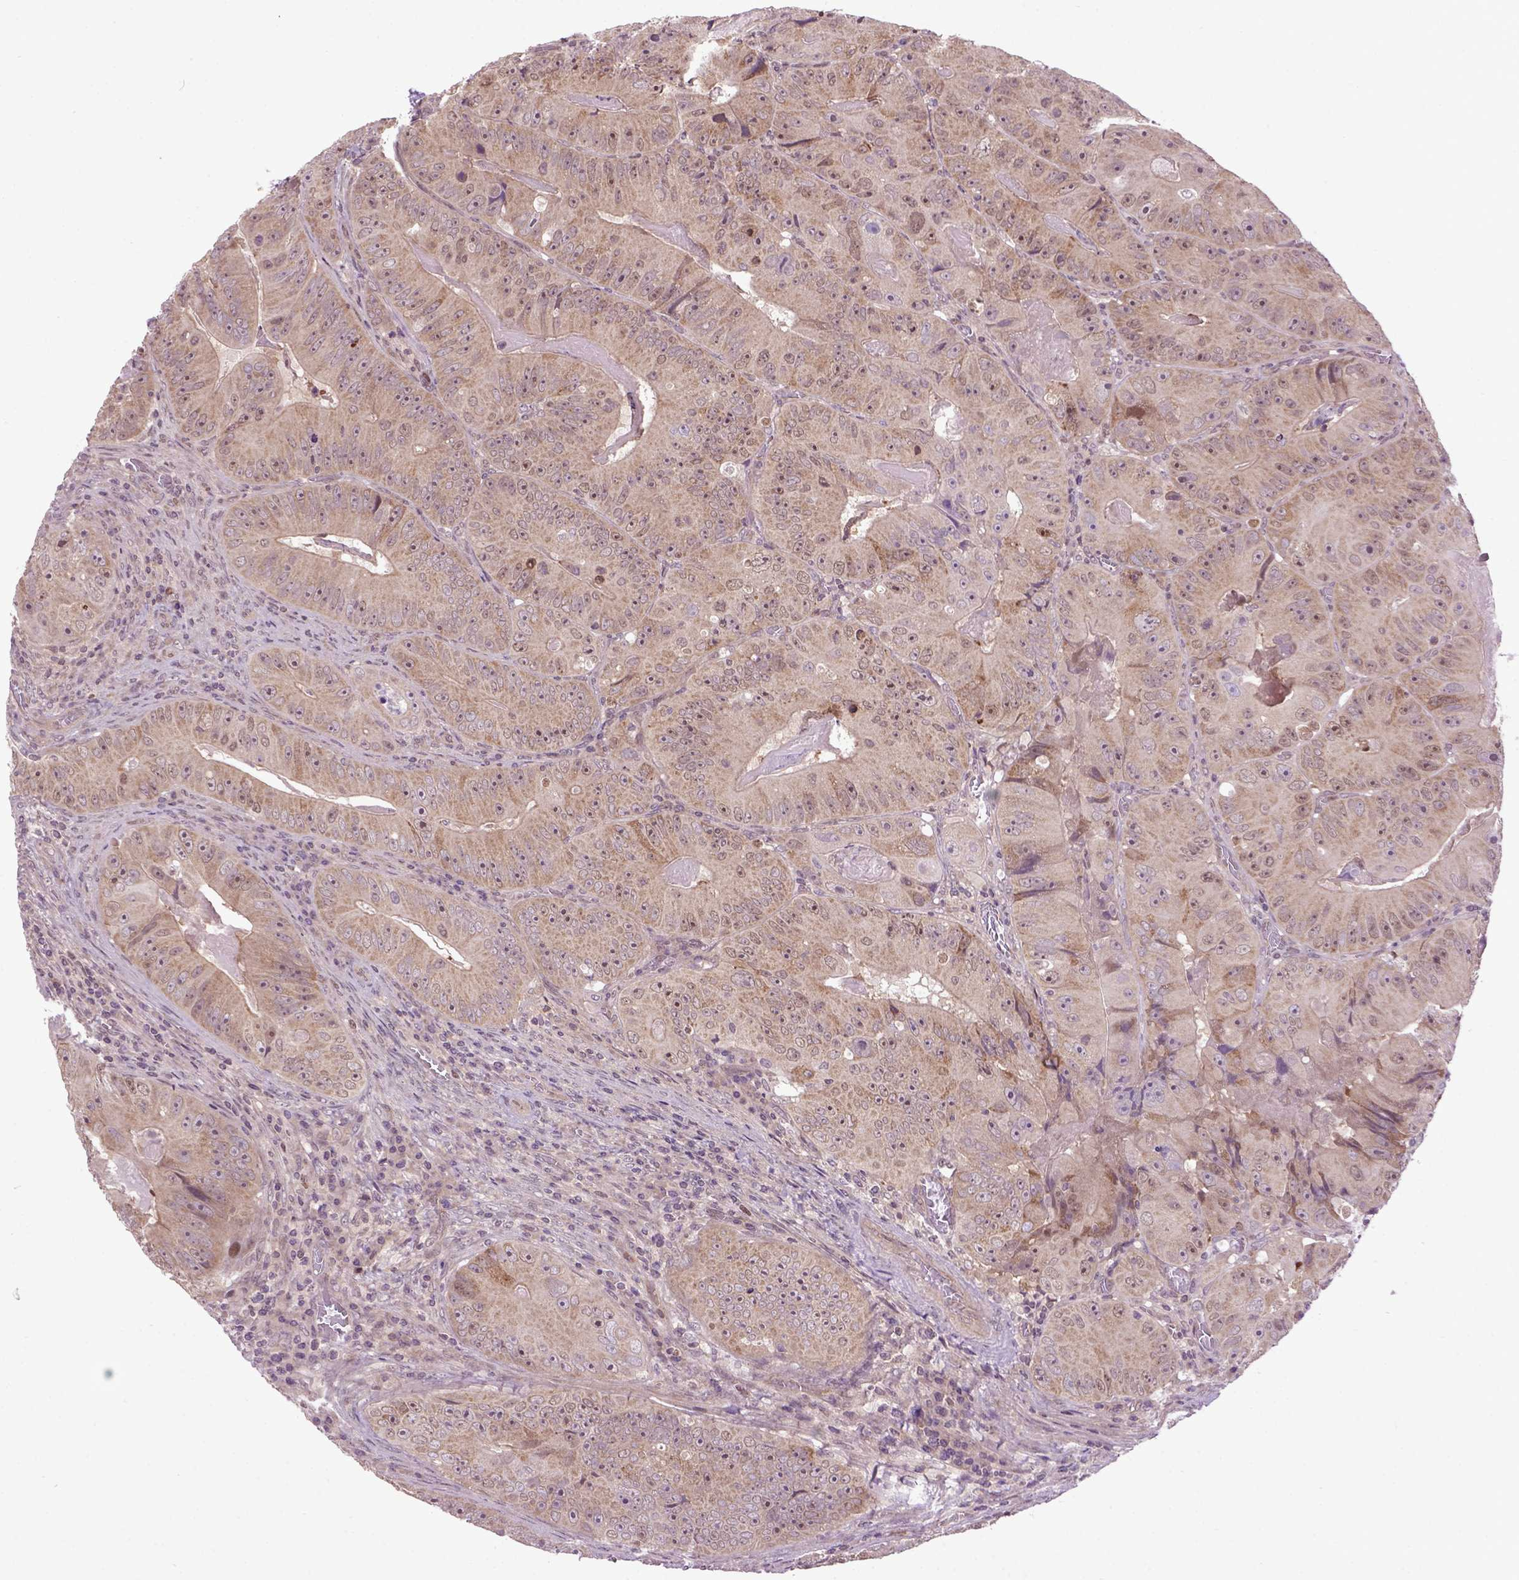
{"staining": {"intensity": "moderate", "quantity": "<25%", "location": "cytoplasmic/membranous"}, "tissue": "colorectal cancer", "cell_type": "Tumor cells", "image_type": "cancer", "snomed": [{"axis": "morphology", "description": "Adenocarcinoma, NOS"}, {"axis": "topography", "description": "Colon"}], "caption": "A low amount of moderate cytoplasmic/membranous staining is seen in about <25% of tumor cells in colorectal cancer tissue. The protein of interest is shown in brown color, while the nuclei are stained blue.", "gene": "WDR48", "patient": {"sex": "female", "age": 86}}